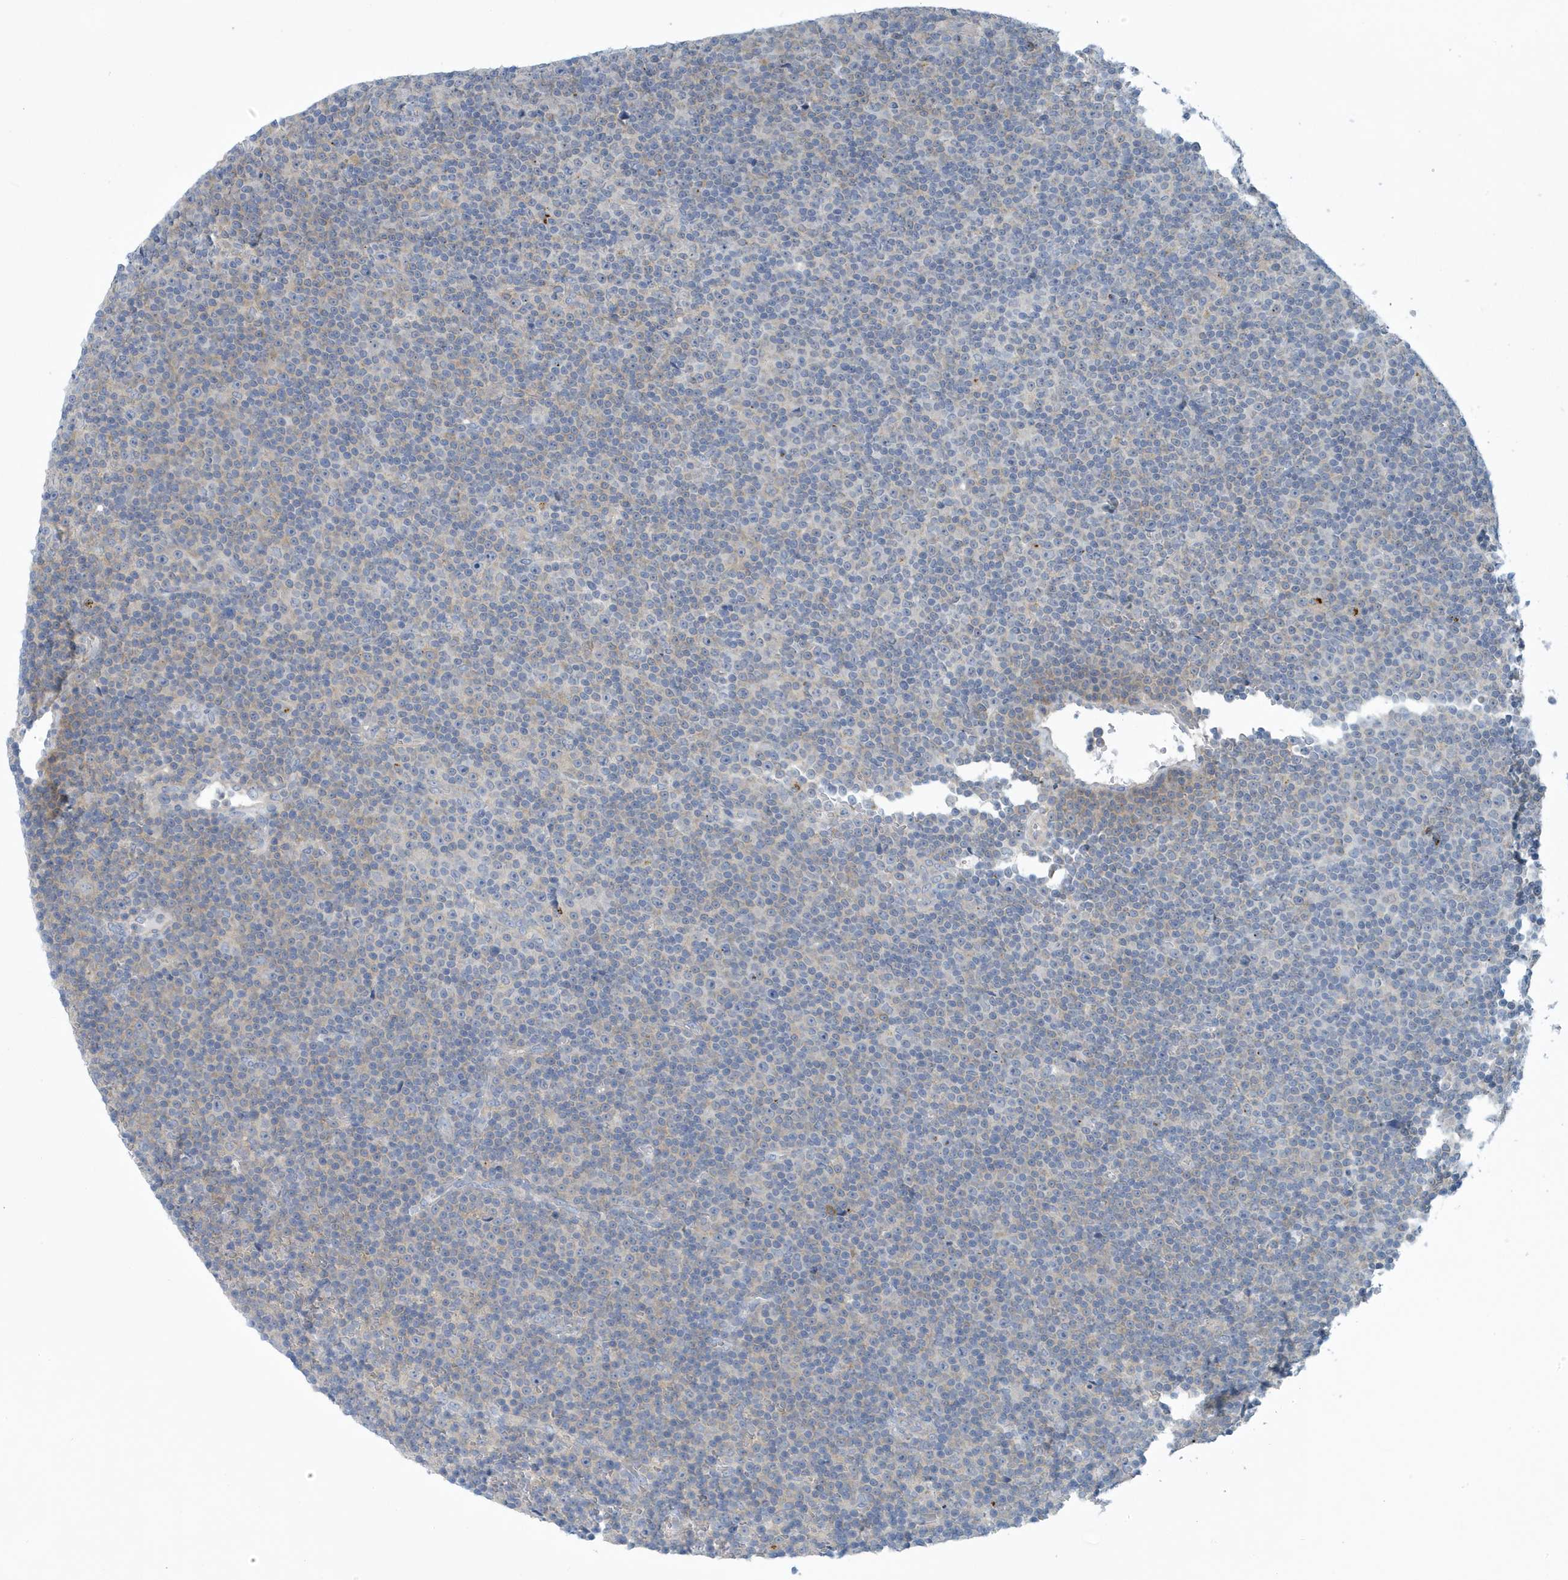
{"staining": {"intensity": "negative", "quantity": "none", "location": "none"}, "tissue": "lymphoma", "cell_type": "Tumor cells", "image_type": "cancer", "snomed": [{"axis": "morphology", "description": "Malignant lymphoma, non-Hodgkin's type, Low grade"}, {"axis": "topography", "description": "Lymph node"}], "caption": "Tumor cells are negative for brown protein staining in lymphoma.", "gene": "VTA1", "patient": {"sex": "female", "age": 67}}